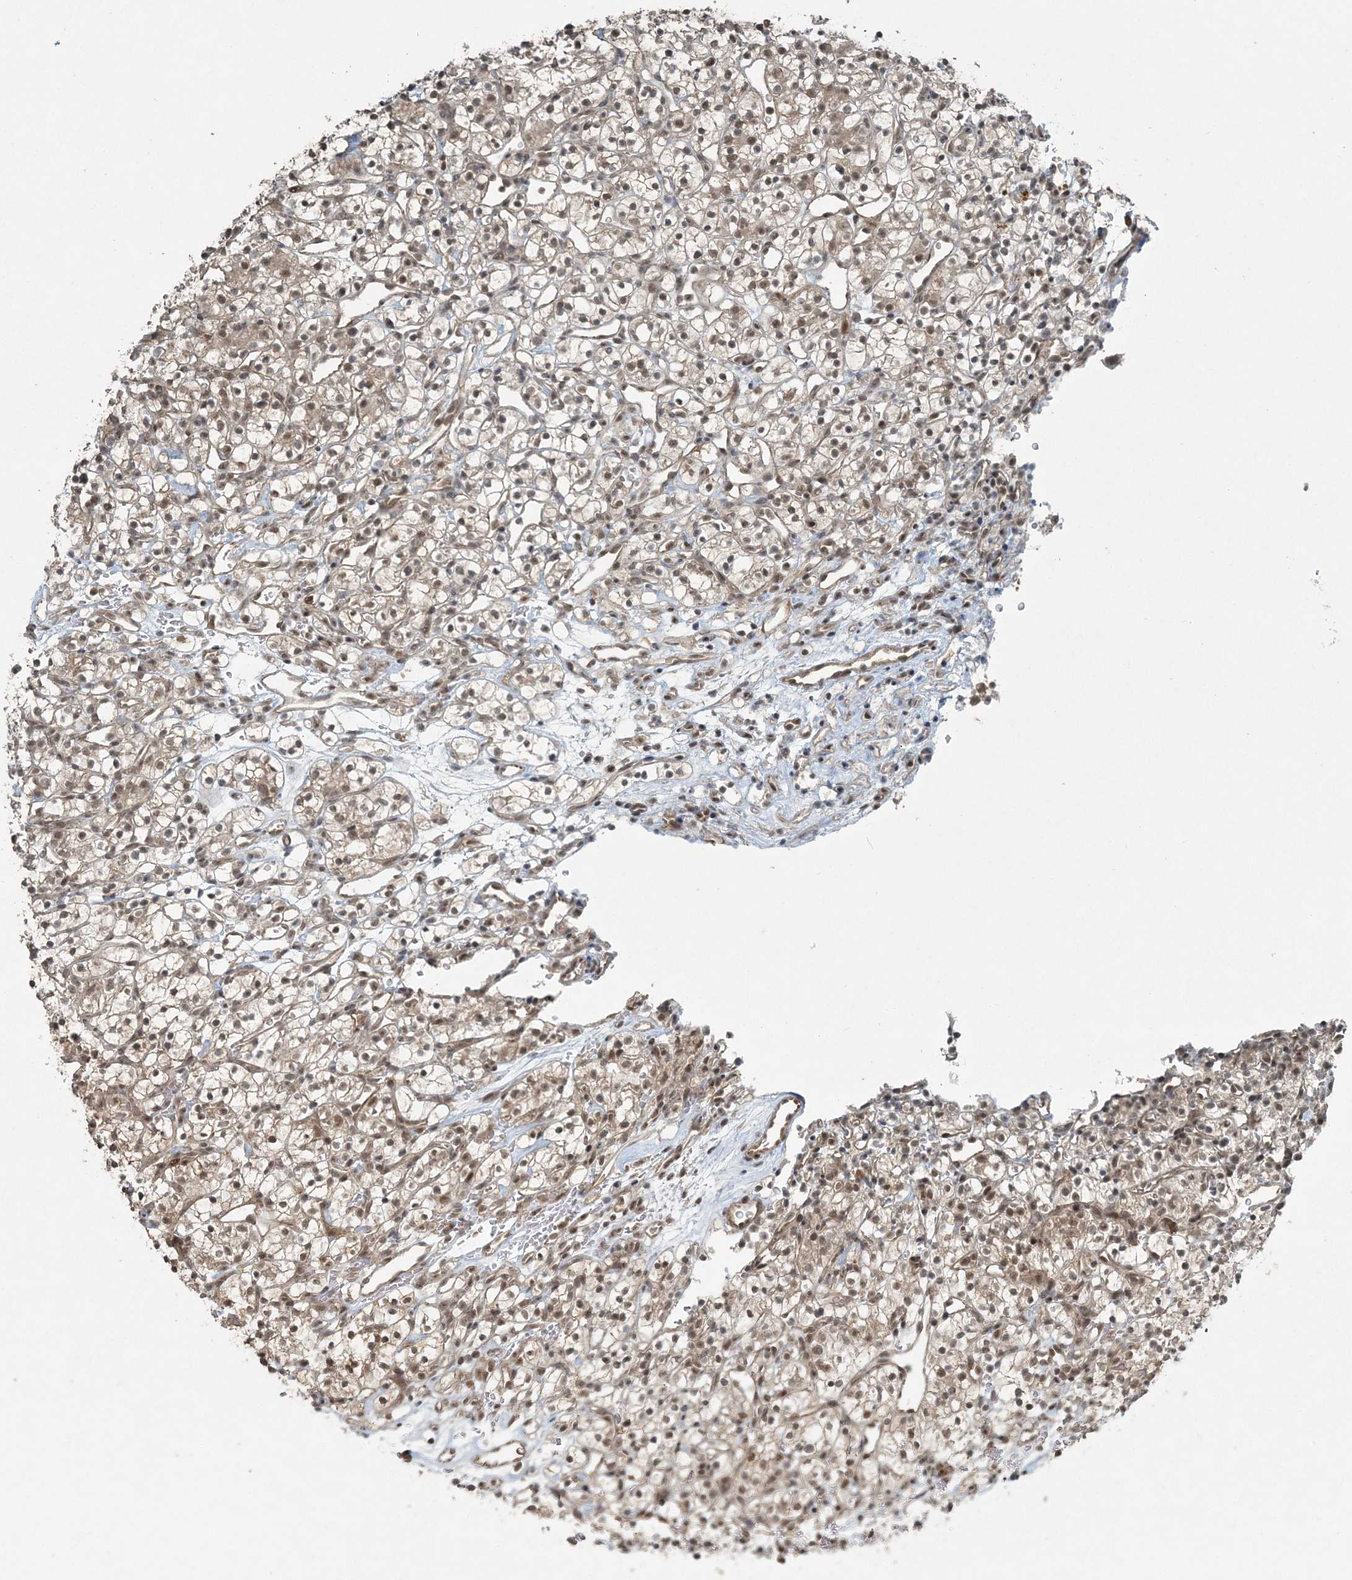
{"staining": {"intensity": "moderate", "quantity": ">75%", "location": "nuclear"}, "tissue": "renal cancer", "cell_type": "Tumor cells", "image_type": "cancer", "snomed": [{"axis": "morphology", "description": "Adenocarcinoma, NOS"}, {"axis": "topography", "description": "Kidney"}], "caption": "High-magnification brightfield microscopy of adenocarcinoma (renal) stained with DAB (brown) and counterstained with hematoxylin (blue). tumor cells exhibit moderate nuclear expression is appreciated in approximately>75% of cells. (DAB IHC with brightfield microscopy, high magnification).", "gene": "COPS7B", "patient": {"sex": "female", "age": 57}}